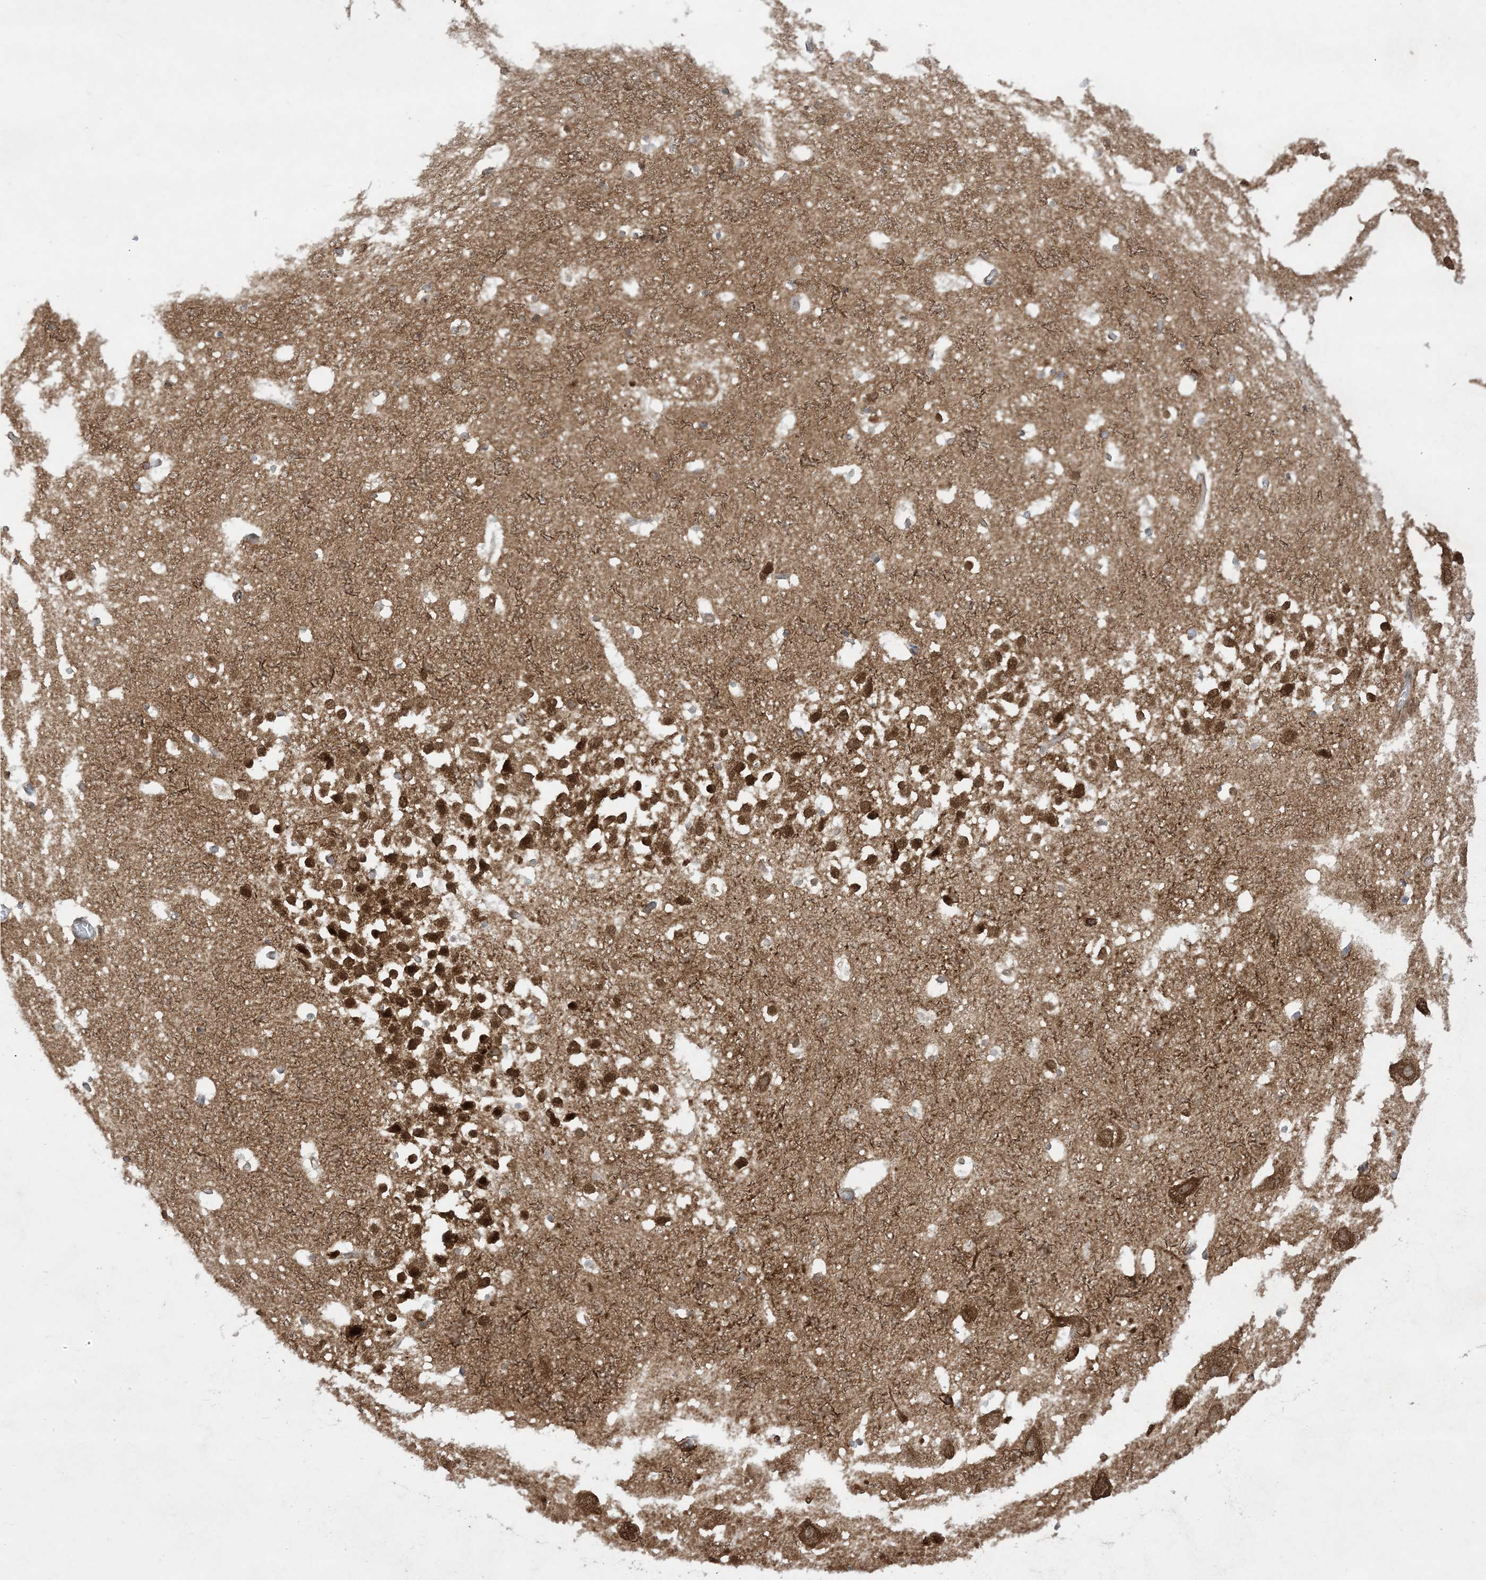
{"staining": {"intensity": "weak", "quantity": "25%-75%", "location": "cytoplasmic/membranous"}, "tissue": "hippocampus", "cell_type": "Glial cells", "image_type": "normal", "snomed": [{"axis": "morphology", "description": "Normal tissue, NOS"}, {"axis": "topography", "description": "Hippocampus"}], "caption": "A photomicrograph of human hippocampus stained for a protein demonstrates weak cytoplasmic/membranous brown staining in glial cells.", "gene": "SOGA3", "patient": {"sex": "female", "age": 52}}